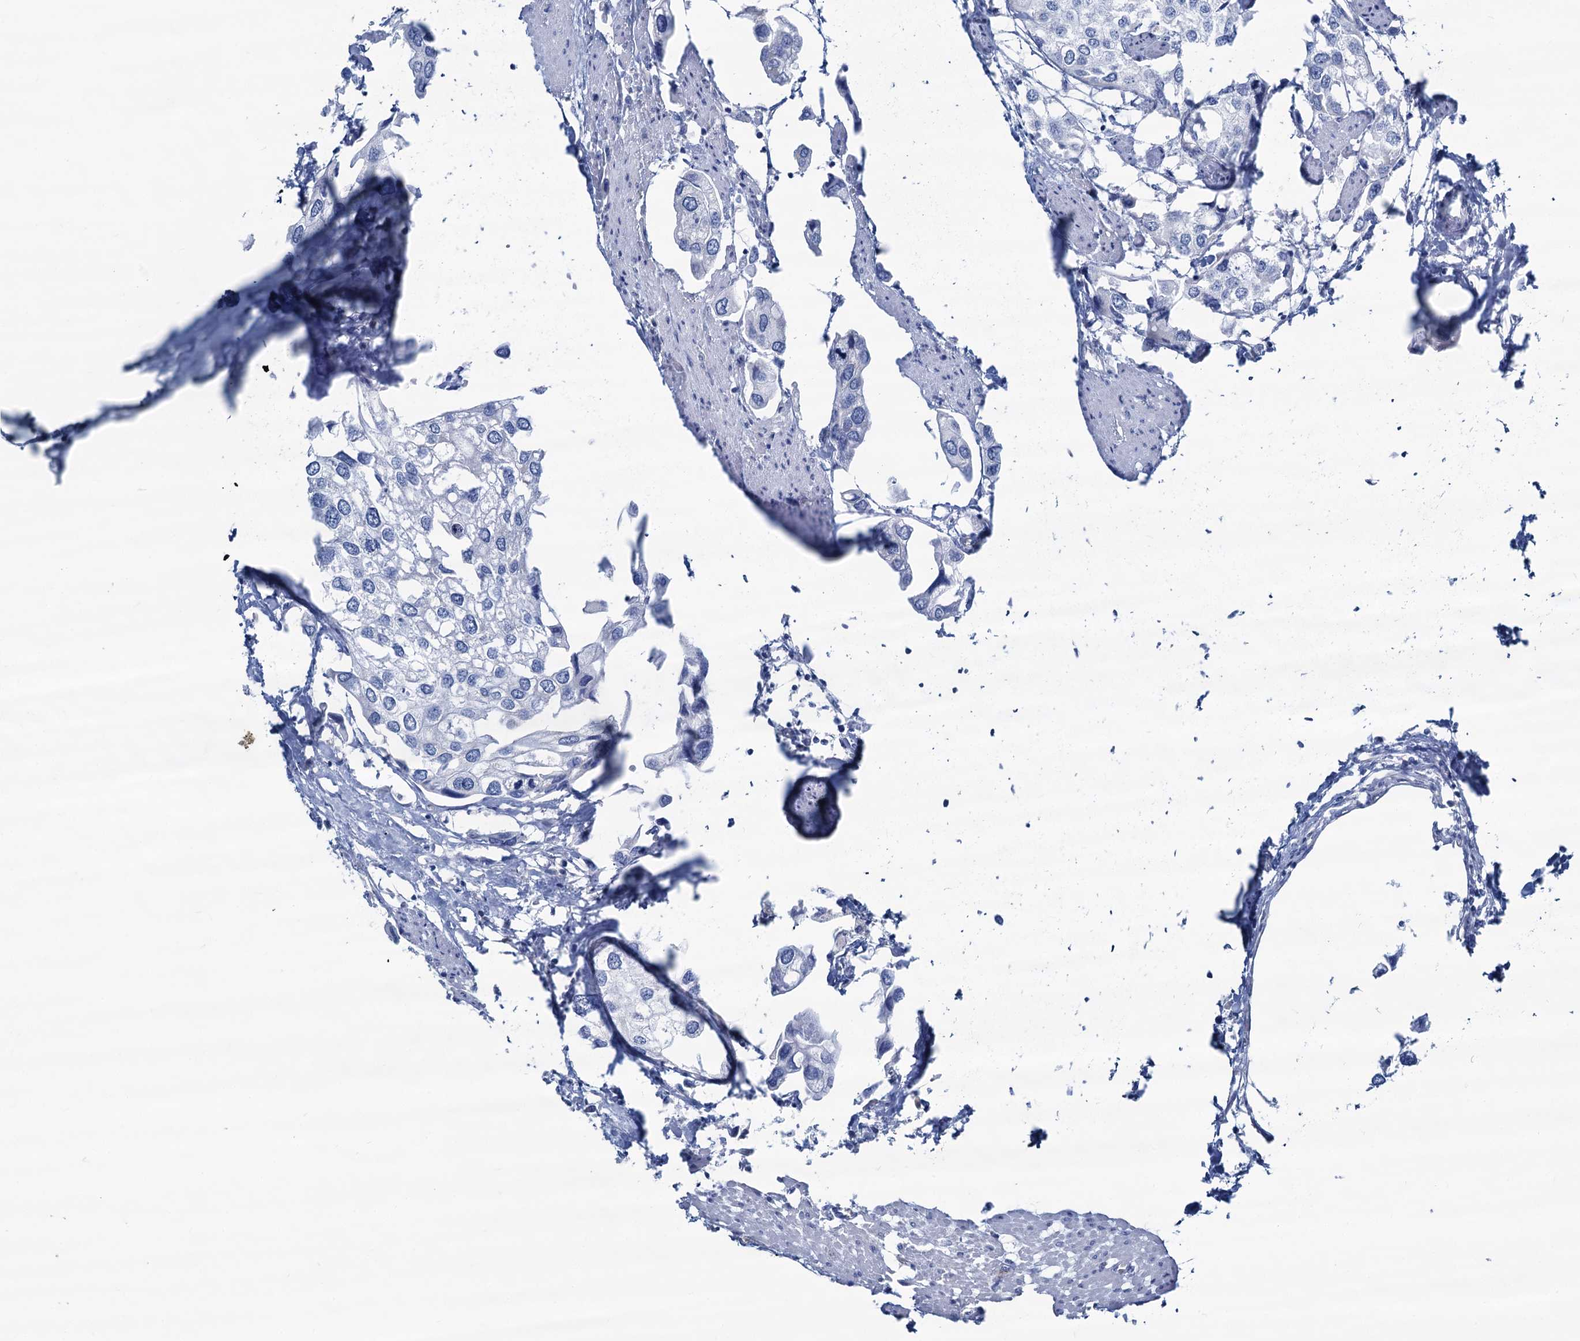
{"staining": {"intensity": "negative", "quantity": "none", "location": "none"}, "tissue": "urothelial cancer", "cell_type": "Tumor cells", "image_type": "cancer", "snomed": [{"axis": "morphology", "description": "Urothelial carcinoma, High grade"}, {"axis": "topography", "description": "Urinary bladder"}], "caption": "IHC of human high-grade urothelial carcinoma exhibits no staining in tumor cells.", "gene": "SLC1A3", "patient": {"sex": "male", "age": 64}}